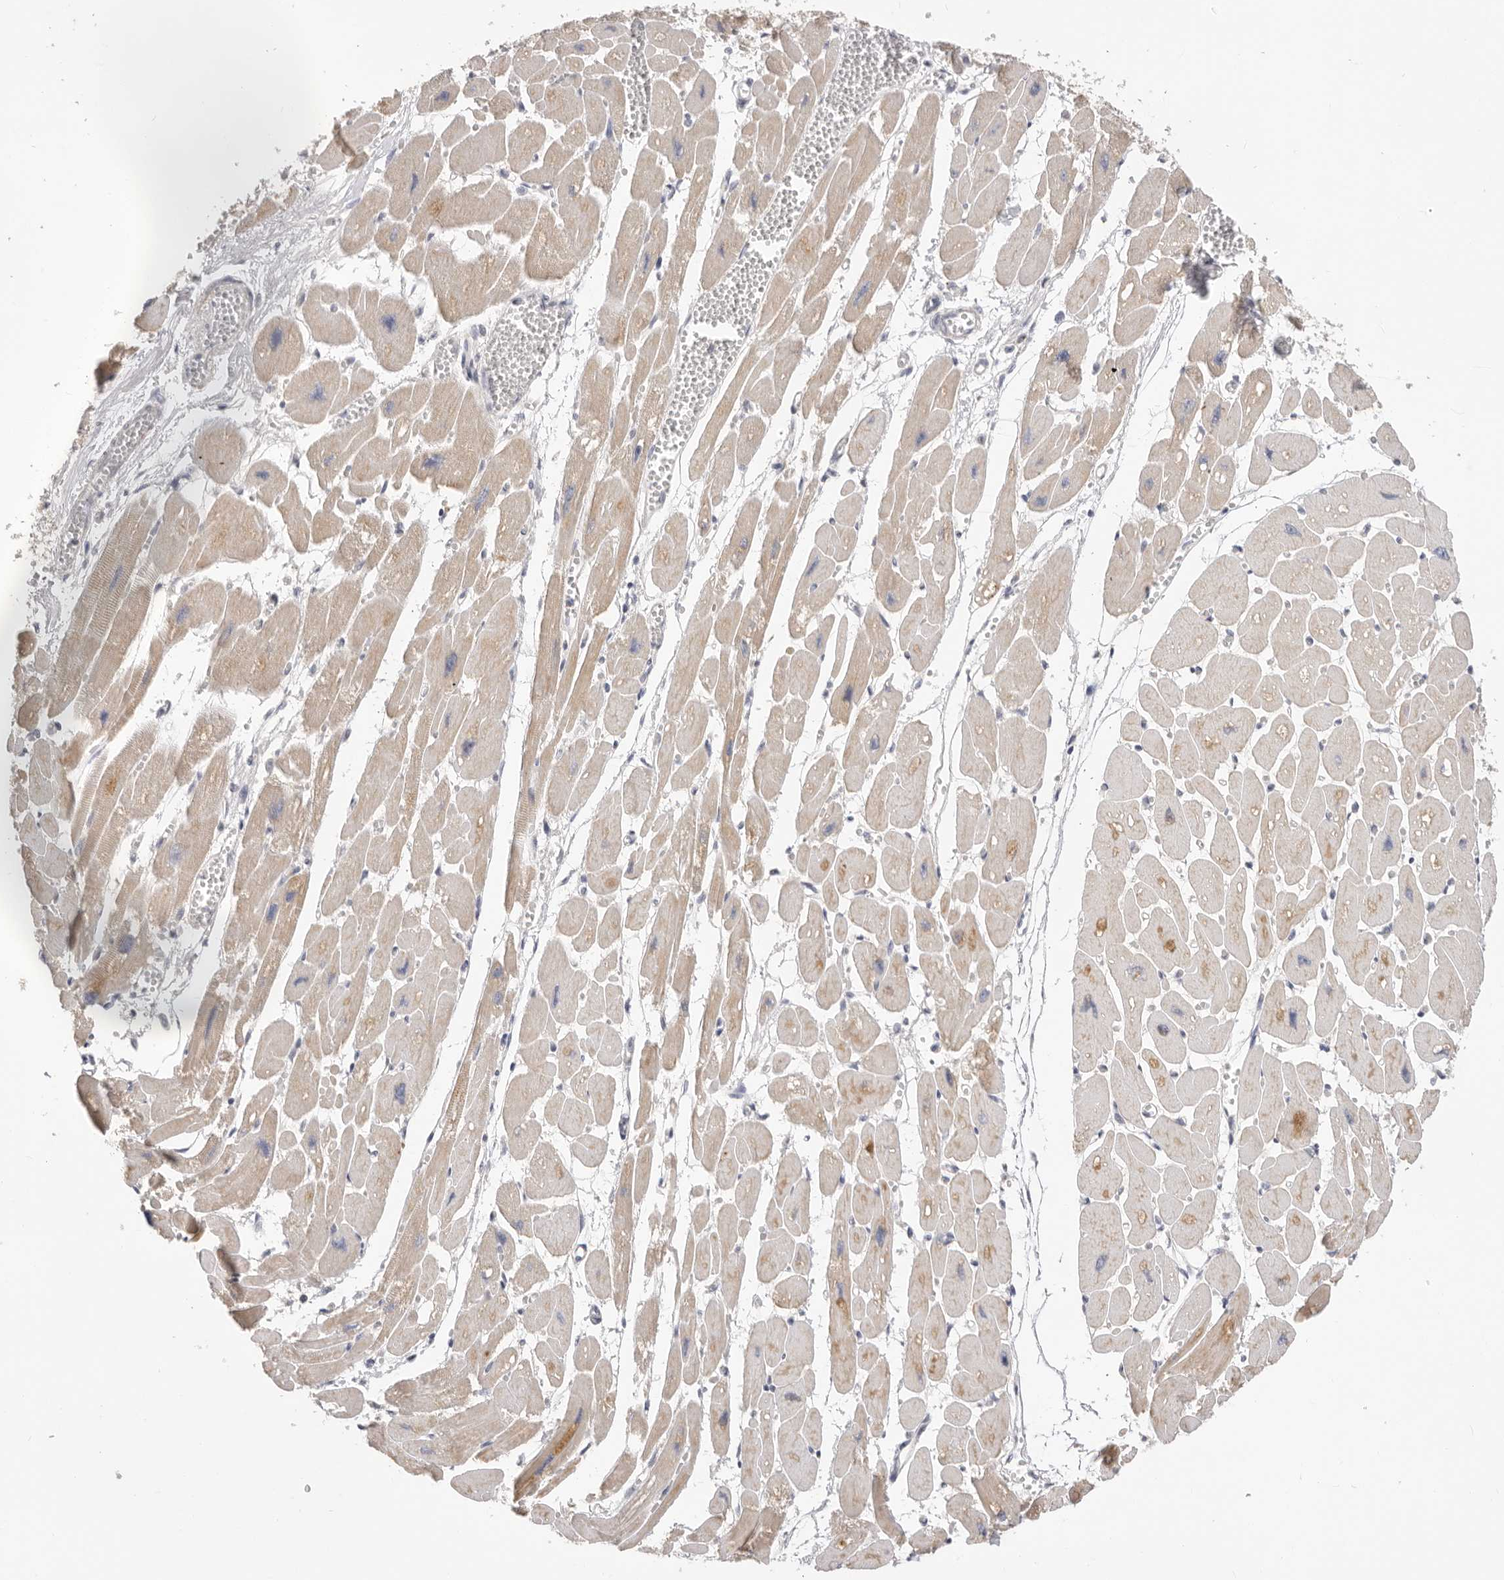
{"staining": {"intensity": "weak", "quantity": ">75%", "location": "cytoplasmic/membranous"}, "tissue": "heart muscle", "cell_type": "Cardiomyocytes", "image_type": "normal", "snomed": [{"axis": "morphology", "description": "Normal tissue, NOS"}, {"axis": "topography", "description": "Heart"}], "caption": "Protein analysis of unremarkable heart muscle displays weak cytoplasmic/membranous expression in about >75% of cardiomyocytes.", "gene": "USH1C", "patient": {"sex": "female", "age": 54}}